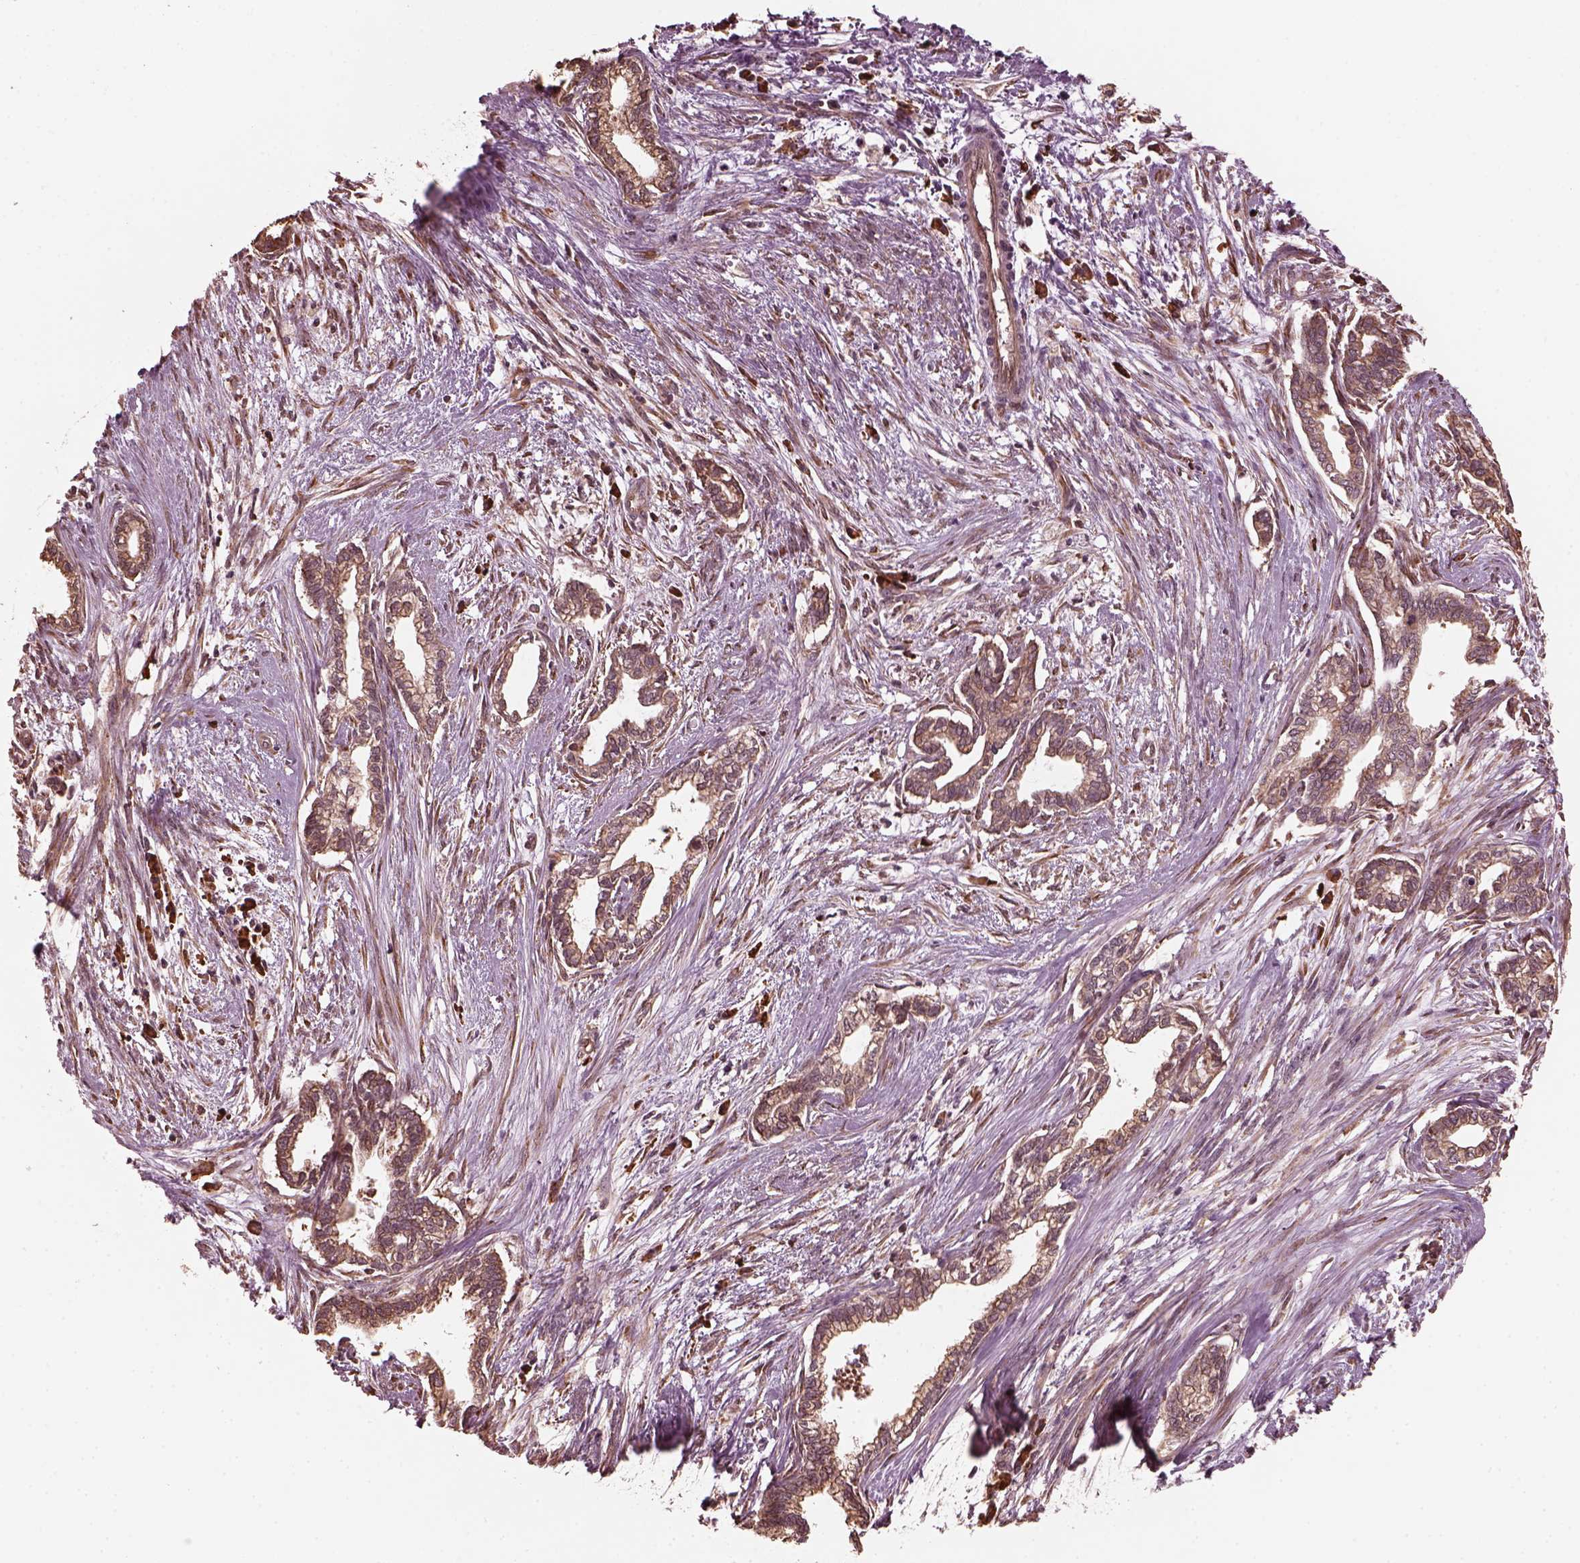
{"staining": {"intensity": "moderate", "quantity": ">75%", "location": "cytoplasmic/membranous"}, "tissue": "cervical cancer", "cell_type": "Tumor cells", "image_type": "cancer", "snomed": [{"axis": "morphology", "description": "Adenocarcinoma, NOS"}, {"axis": "topography", "description": "Cervix"}], "caption": "The image displays staining of adenocarcinoma (cervical), revealing moderate cytoplasmic/membranous protein staining (brown color) within tumor cells. (brown staining indicates protein expression, while blue staining denotes nuclei).", "gene": "ZNF292", "patient": {"sex": "female", "age": 62}}